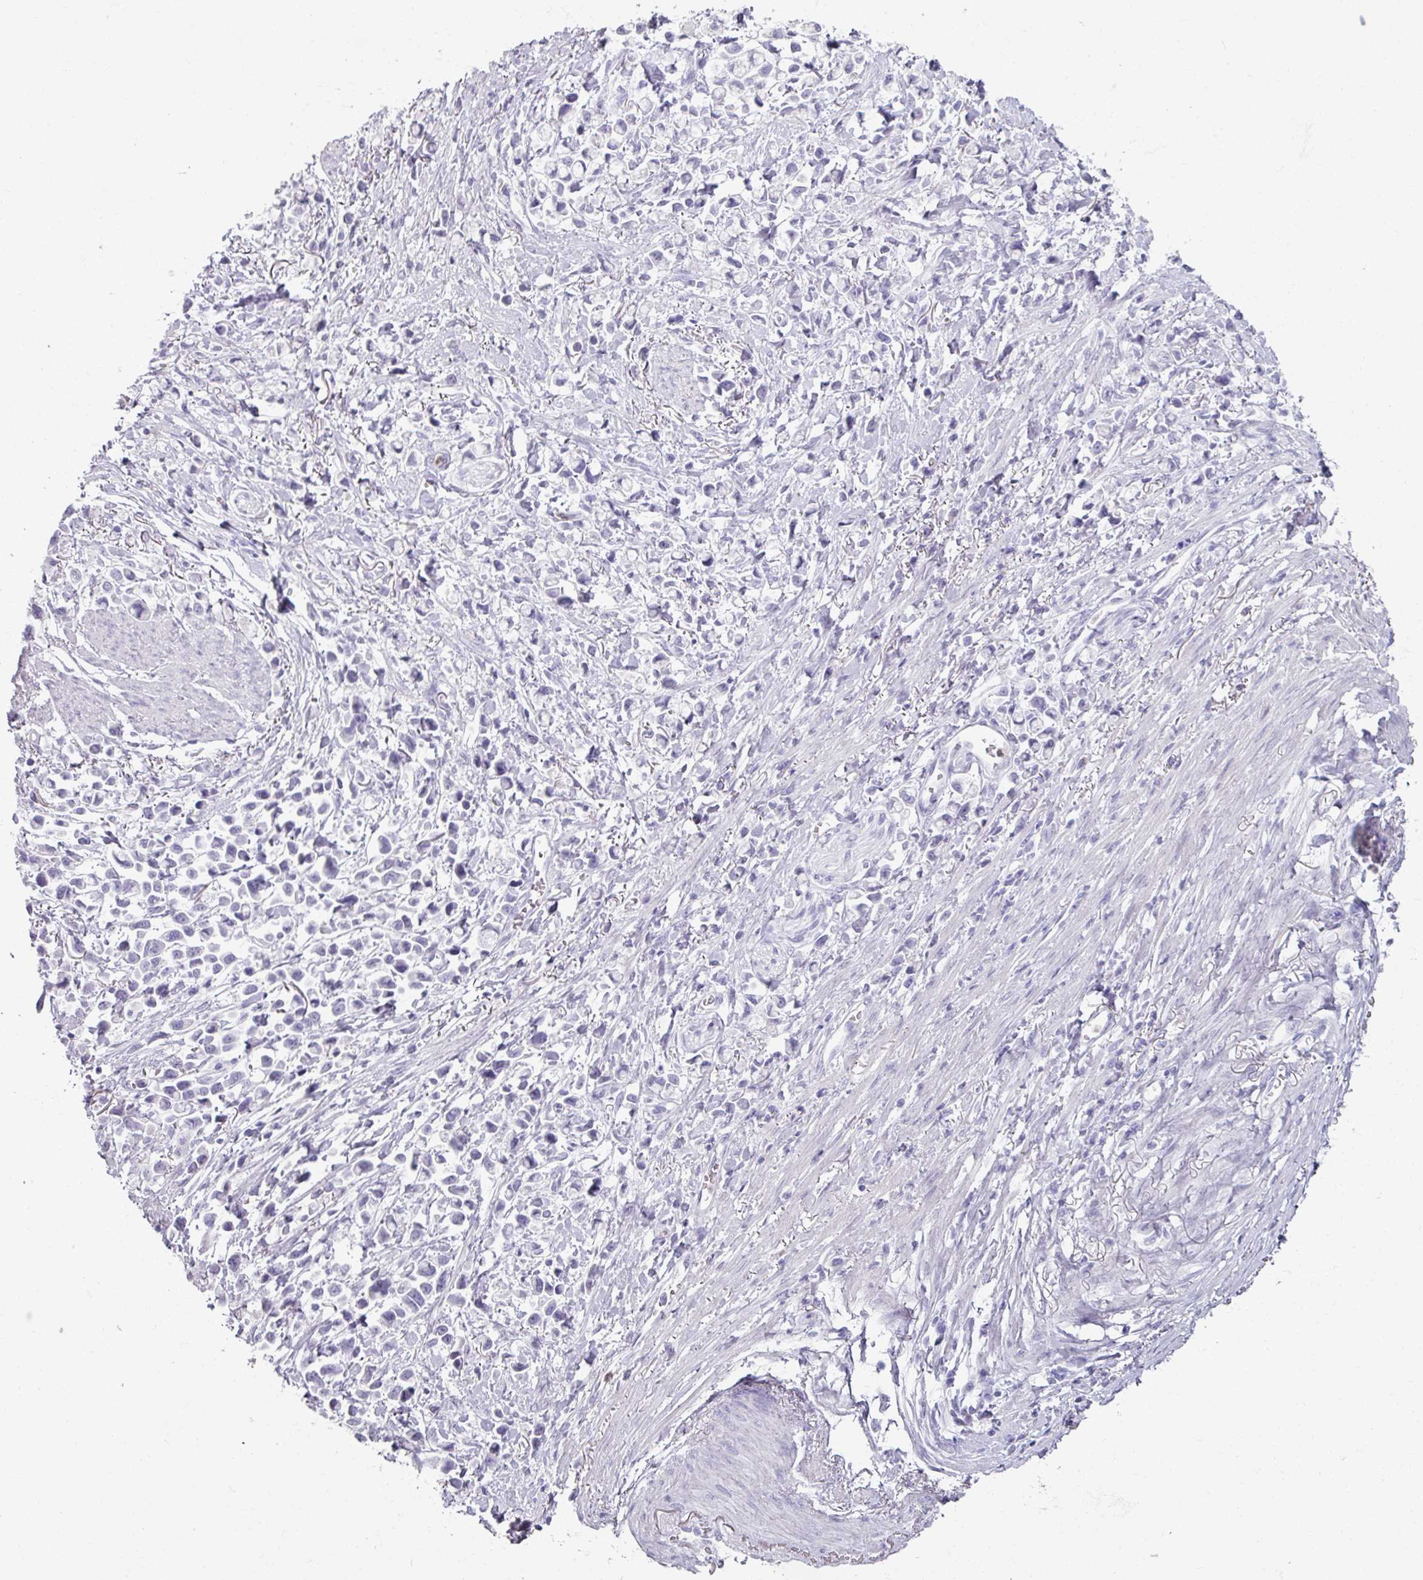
{"staining": {"intensity": "negative", "quantity": "none", "location": "none"}, "tissue": "stomach cancer", "cell_type": "Tumor cells", "image_type": "cancer", "snomed": [{"axis": "morphology", "description": "Adenocarcinoma, NOS"}, {"axis": "topography", "description": "Stomach"}], "caption": "Tumor cells show no significant expression in stomach adenocarcinoma.", "gene": "ARG1", "patient": {"sex": "female", "age": 81}}